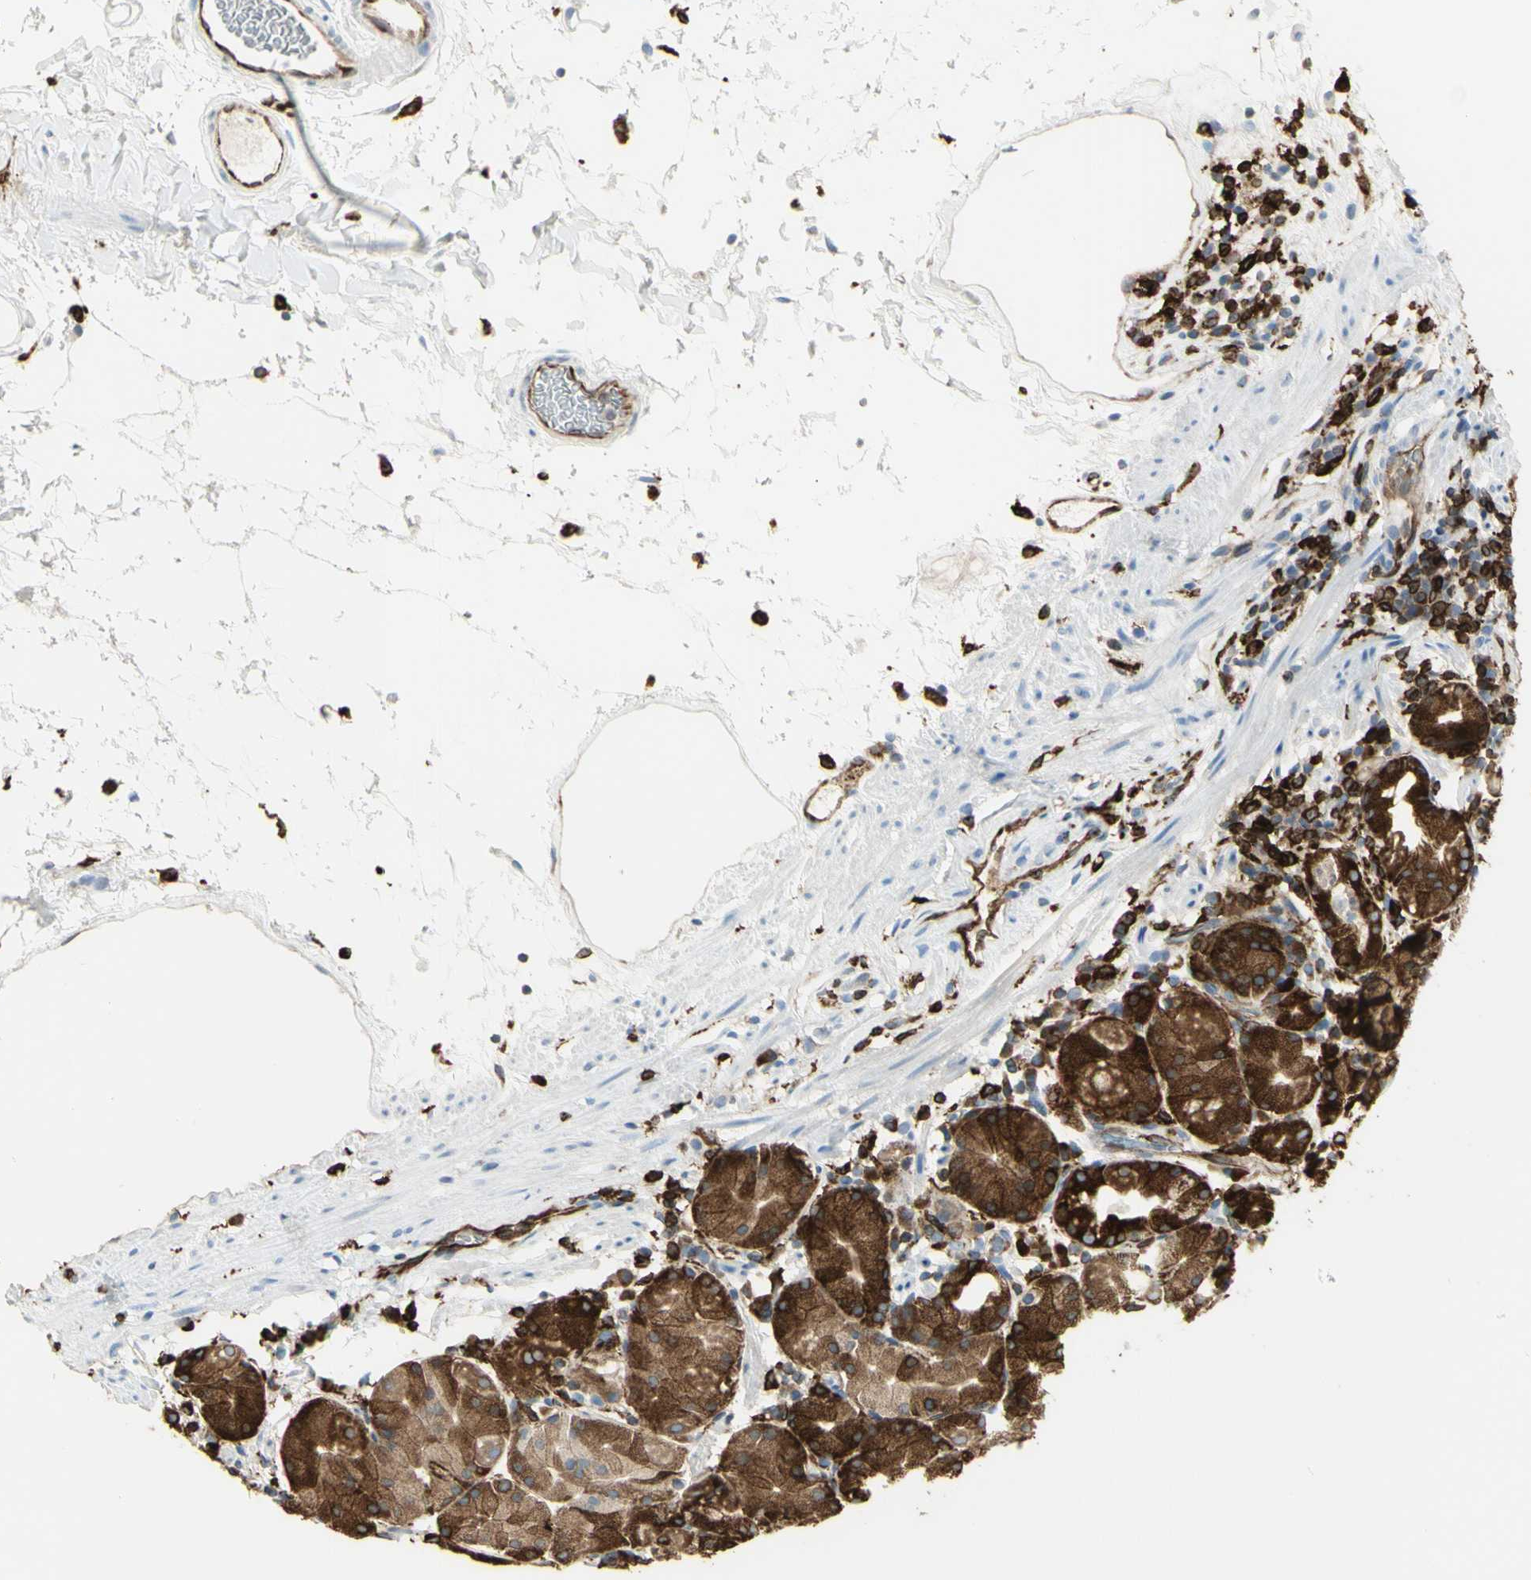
{"staining": {"intensity": "strong", "quantity": ">75%", "location": "cytoplasmic/membranous"}, "tissue": "stomach", "cell_type": "Glandular cells", "image_type": "normal", "snomed": [{"axis": "morphology", "description": "Normal tissue, NOS"}, {"axis": "topography", "description": "Stomach"}, {"axis": "topography", "description": "Stomach, lower"}], "caption": "This is a photomicrograph of immunohistochemistry (IHC) staining of unremarkable stomach, which shows strong positivity in the cytoplasmic/membranous of glandular cells.", "gene": "CD74", "patient": {"sex": "female", "age": 75}}